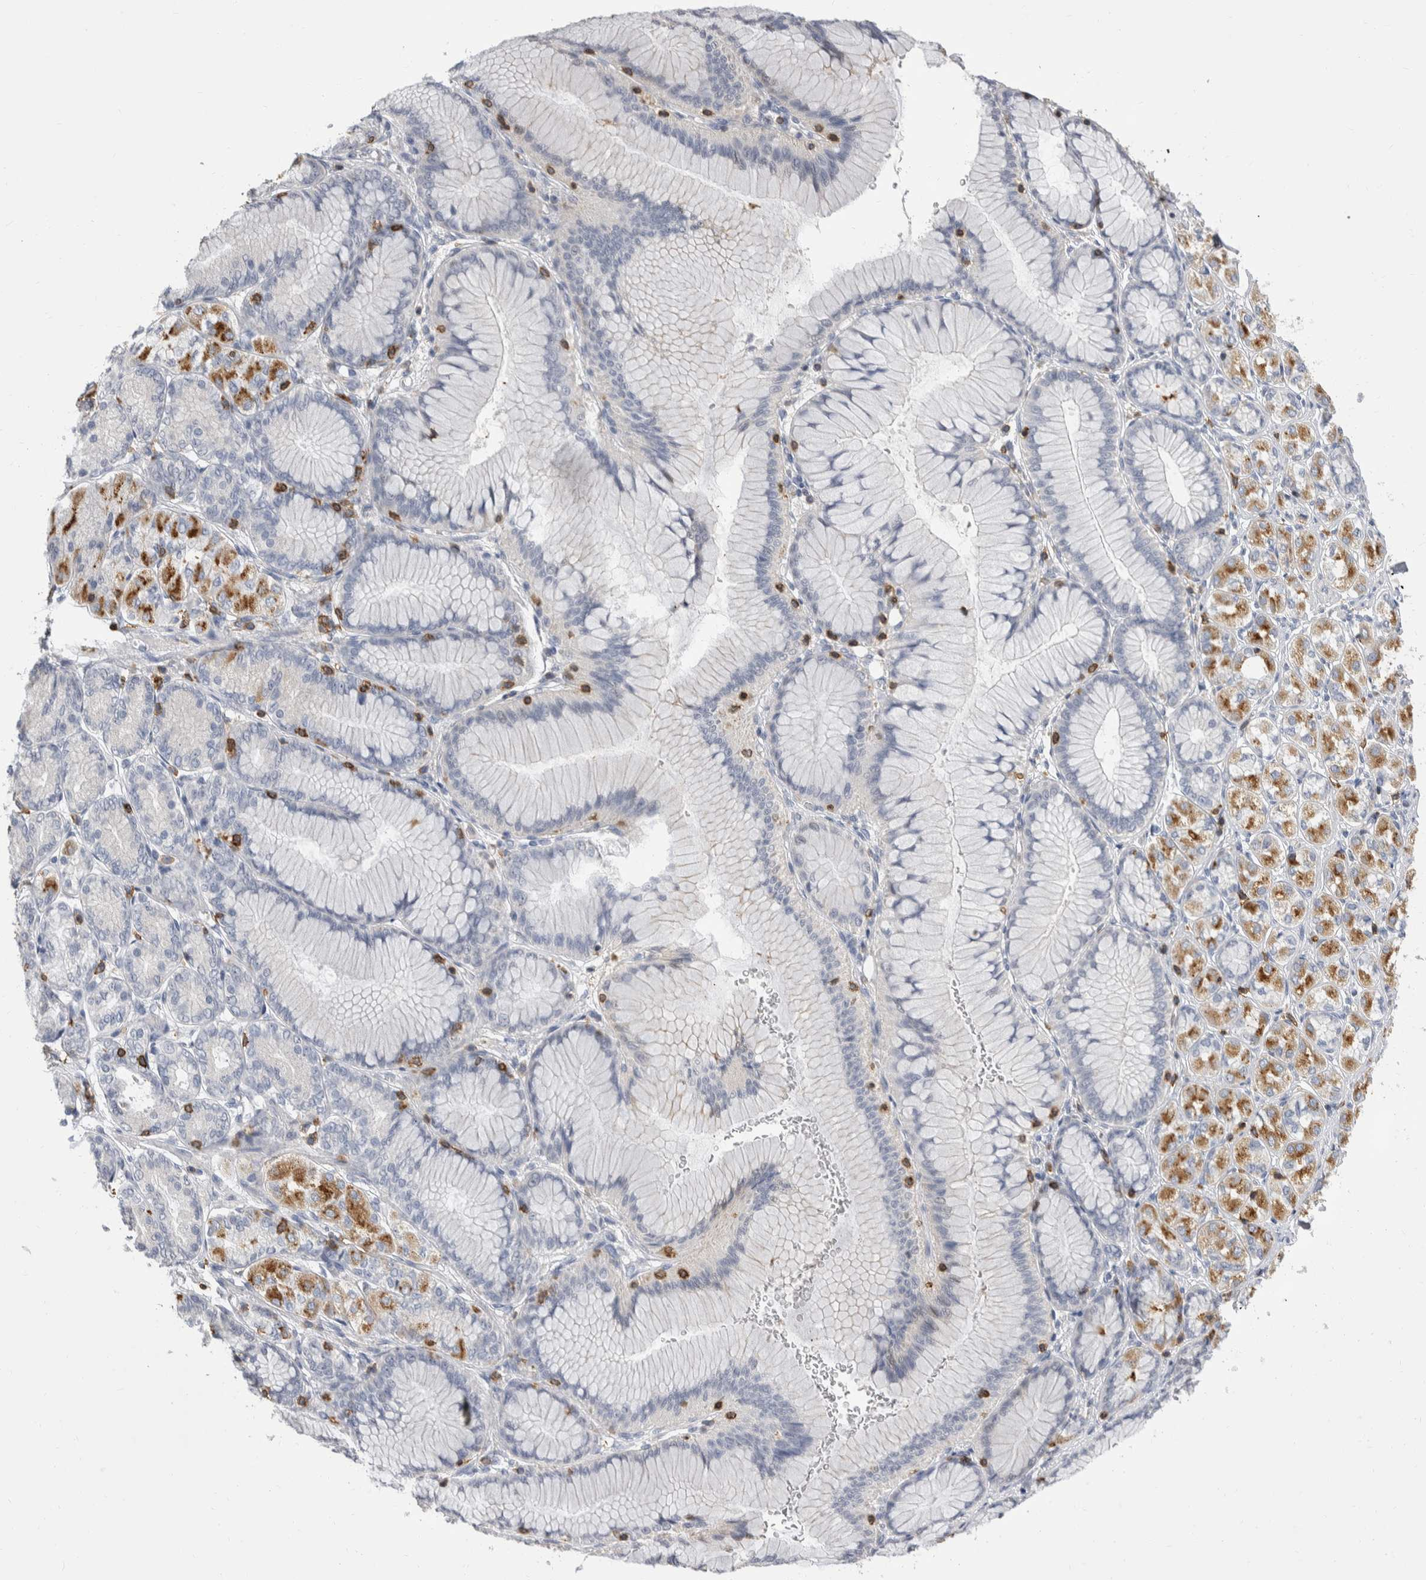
{"staining": {"intensity": "negative", "quantity": "none", "location": "none"}, "tissue": "stomach cancer", "cell_type": "Tumor cells", "image_type": "cancer", "snomed": [{"axis": "morphology", "description": "Adenocarcinoma, NOS"}, {"axis": "topography", "description": "Stomach"}], "caption": "This is an immunohistochemistry (IHC) image of stomach cancer (adenocarcinoma). There is no expression in tumor cells.", "gene": "CEP295NL", "patient": {"sex": "female", "age": 65}}